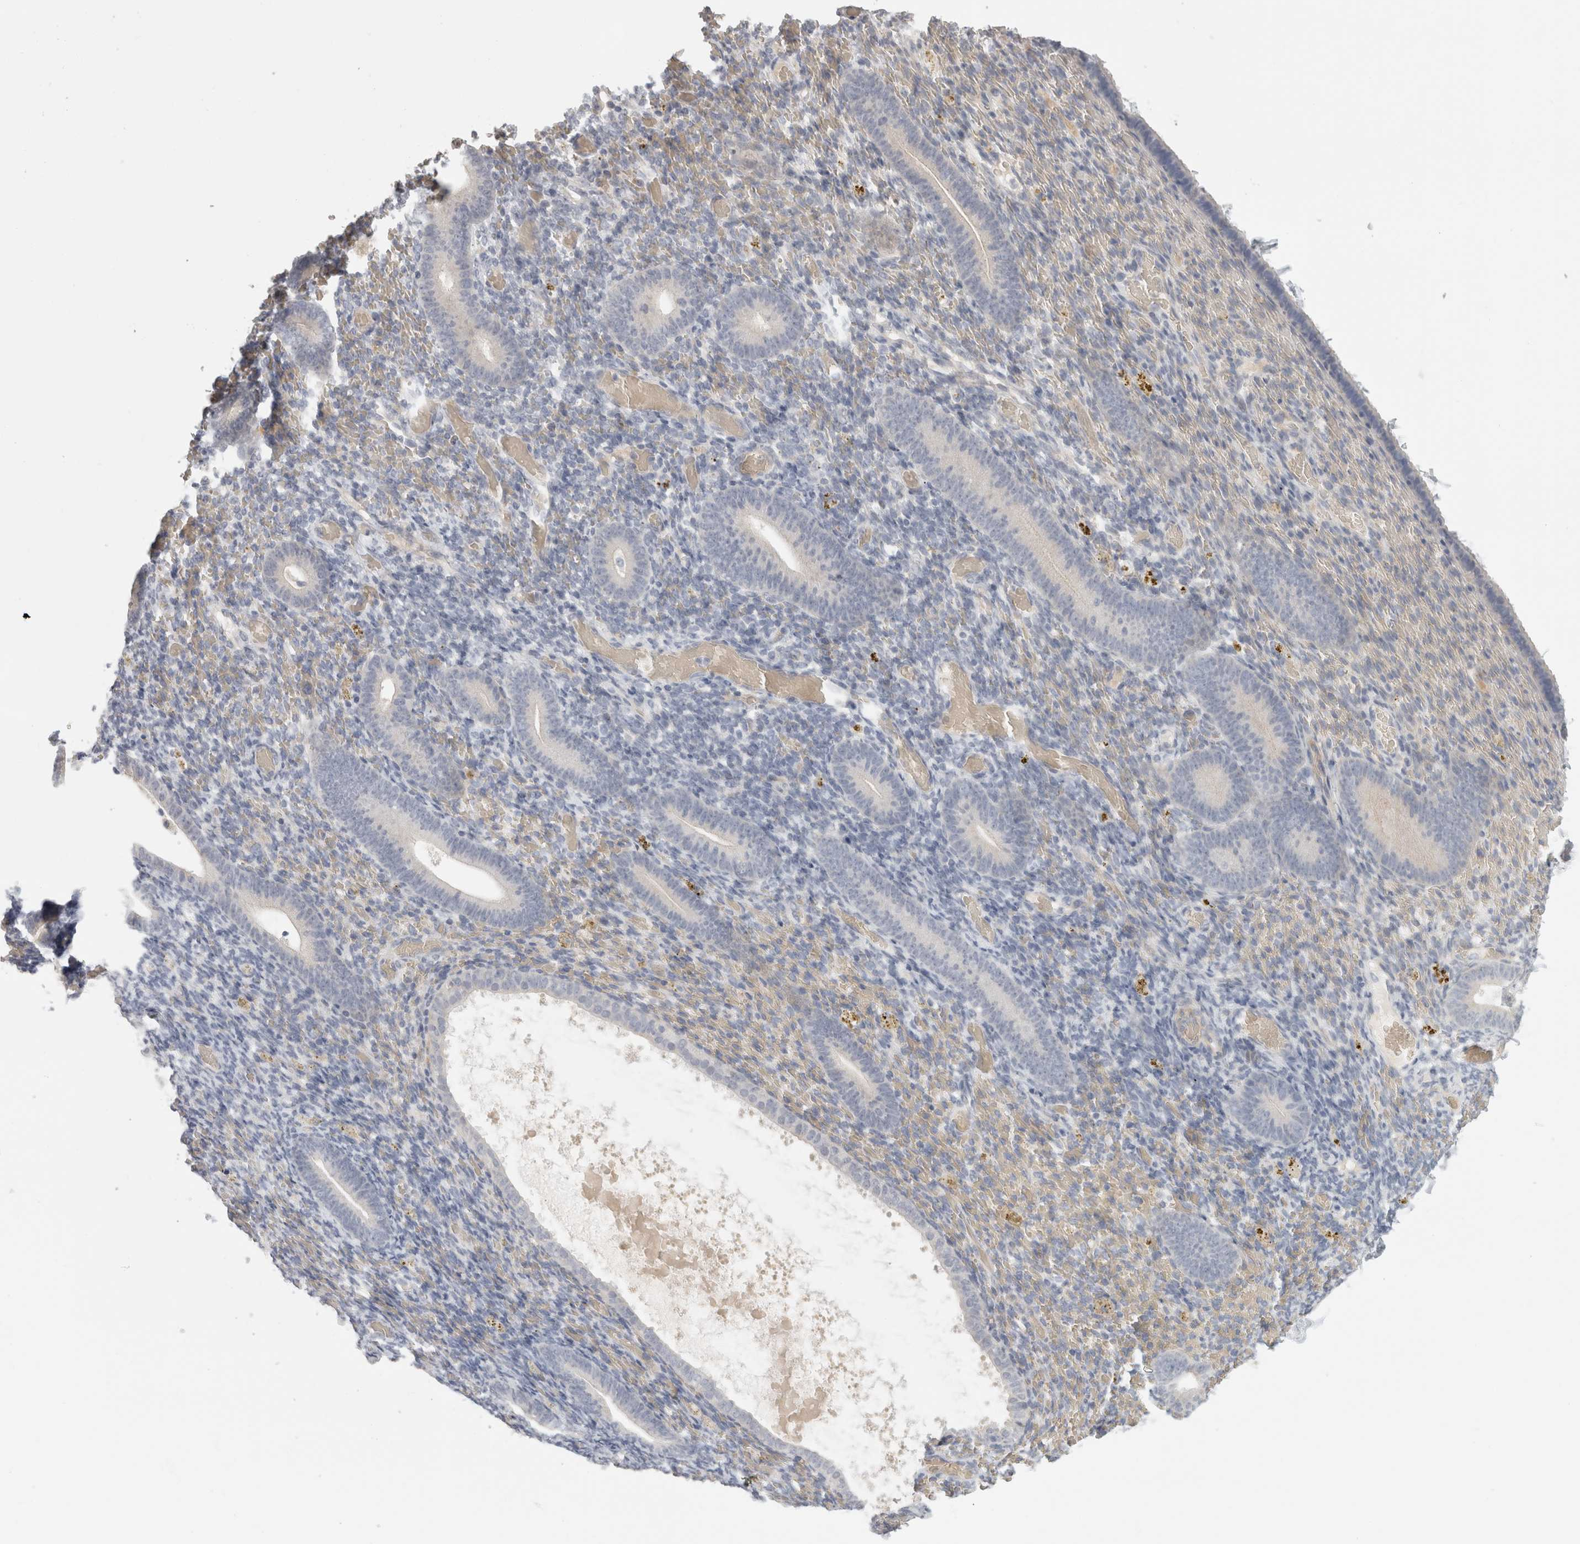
{"staining": {"intensity": "negative", "quantity": "none", "location": "none"}, "tissue": "endometrium", "cell_type": "Cells in endometrial stroma", "image_type": "normal", "snomed": [{"axis": "morphology", "description": "Normal tissue, NOS"}, {"axis": "topography", "description": "Endometrium"}], "caption": "High power microscopy photomicrograph of an immunohistochemistry micrograph of unremarkable endometrium, revealing no significant staining in cells in endometrial stroma. (DAB immunohistochemistry visualized using brightfield microscopy, high magnification).", "gene": "FBLIM1", "patient": {"sex": "female", "age": 51}}